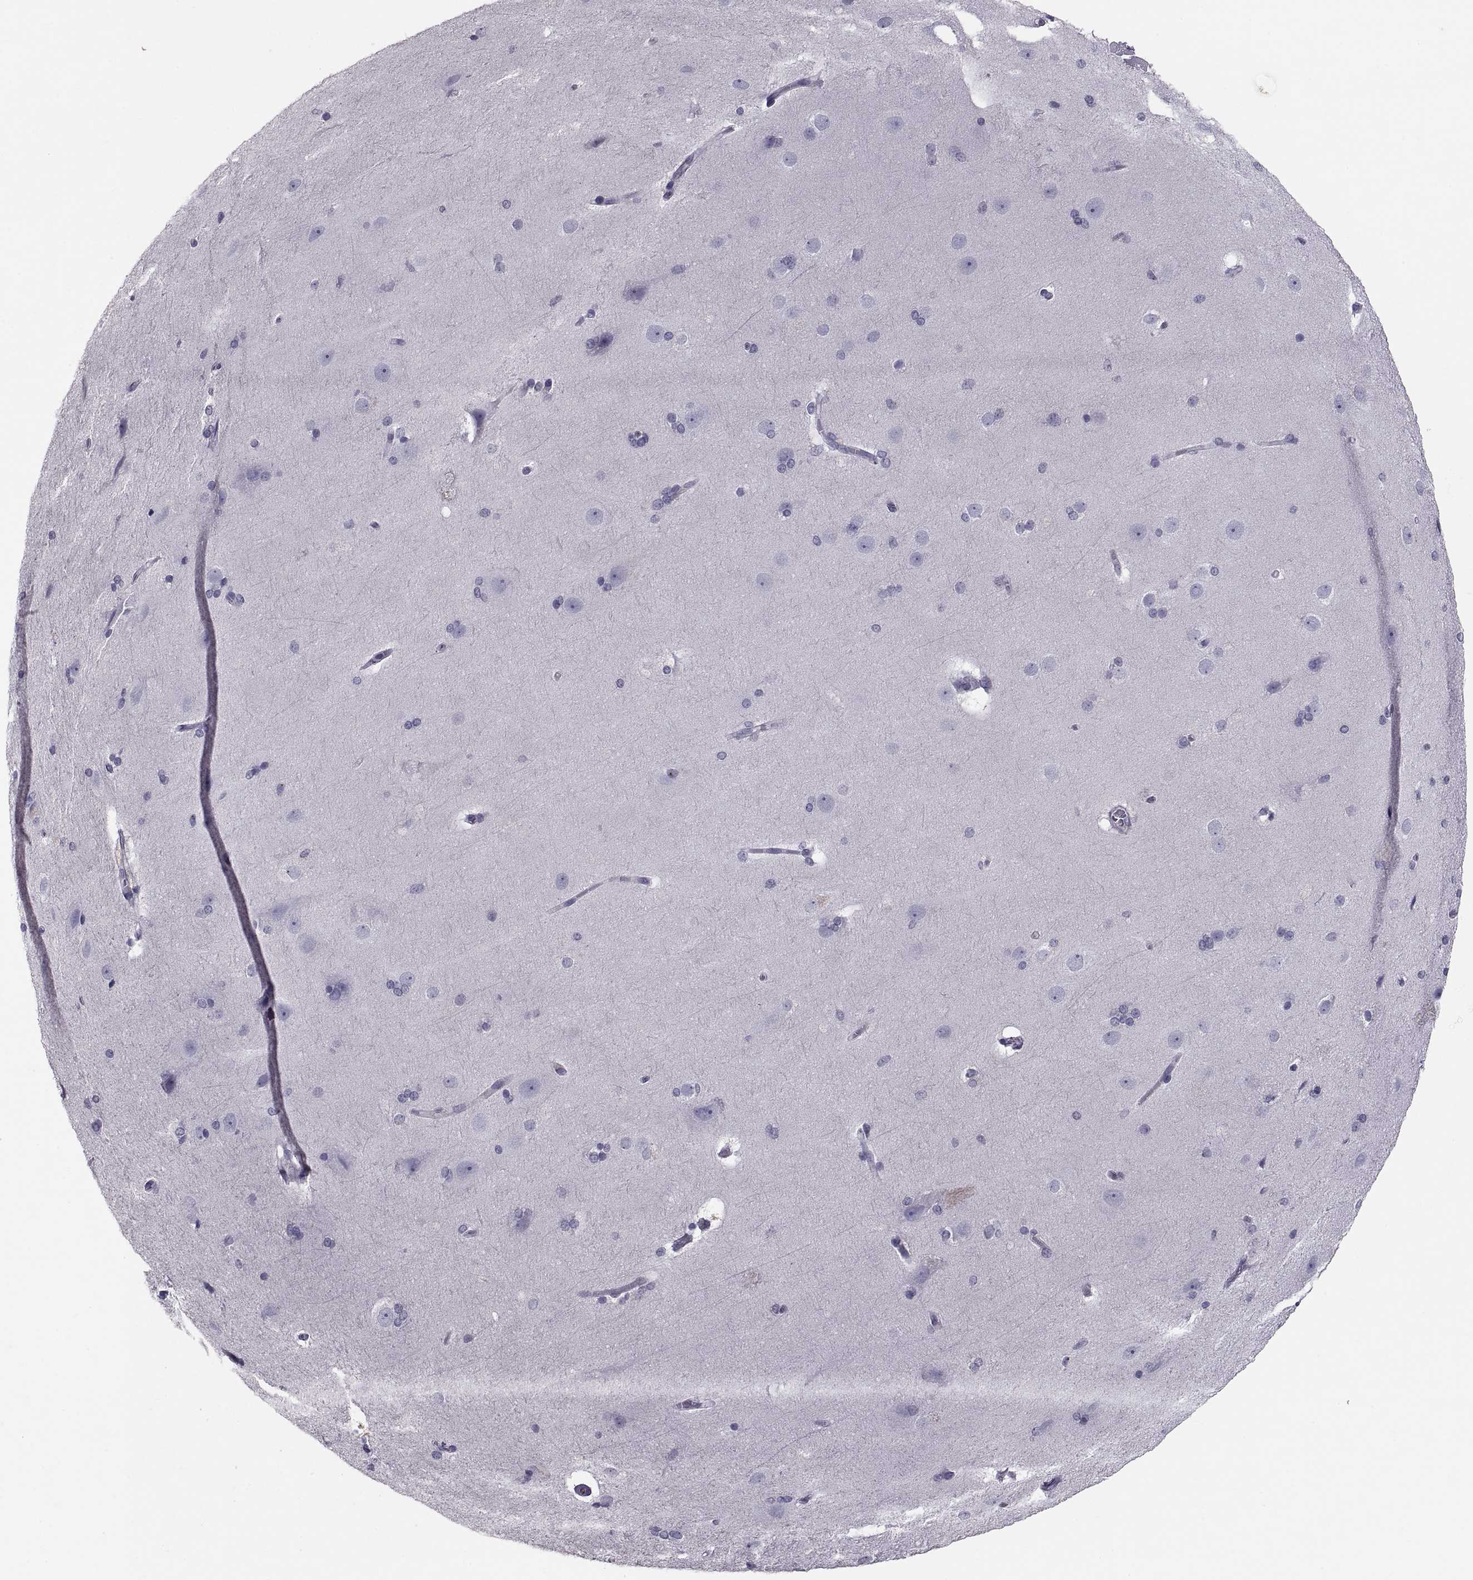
{"staining": {"intensity": "negative", "quantity": "none", "location": "none"}, "tissue": "hippocampus", "cell_type": "Glial cells", "image_type": "normal", "snomed": [{"axis": "morphology", "description": "Normal tissue, NOS"}, {"axis": "topography", "description": "Cerebral cortex"}, {"axis": "topography", "description": "Hippocampus"}], "caption": "High magnification brightfield microscopy of normal hippocampus stained with DAB (3,3'-diaminobenzidine) (brown) and counterstained with hematoxylin (blue): glial cells show no significant positivity. (DAB (3,3'-diaminobenzidine) immunohistochemistry, high magnification).", "gene": "PDZRN4", "patient": {"sex": "female", "age": 19}}